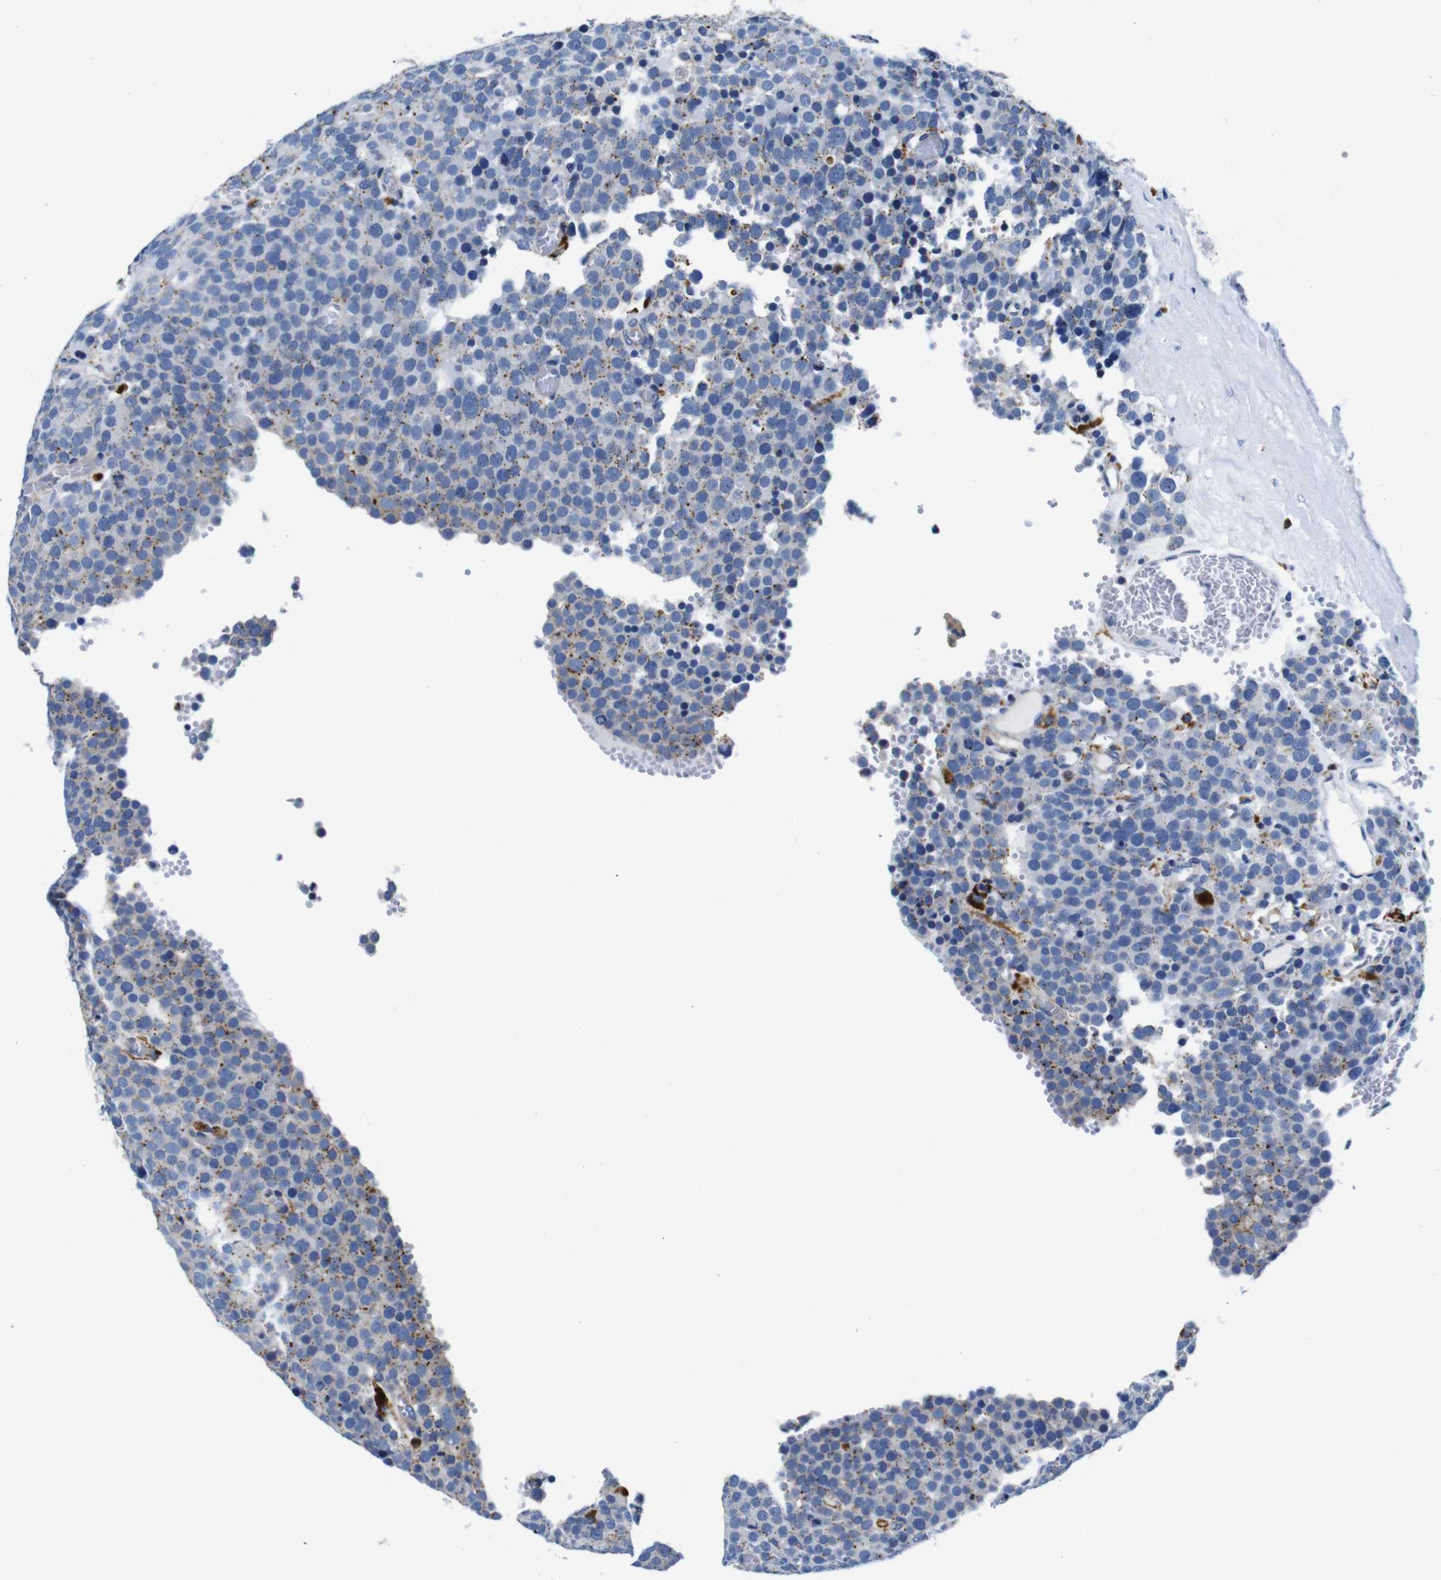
{"staining": {"intensity": "negative", "quantity": "none", "location": "none"}, "tissue": "testis cancer", "cell_type": "Tumor cells", "image_type": "cancer", "snomed": [{"axis": "morphology", "description": "Normal tissue, NOS"}, {"axis": "morphology", "description": "Seminoma, NOS"}, {"axis": "topography", "description": "Testis"}], "caption": "This is an immunohistochemistry (IHC) image of testis seminoma. There is no staining in tumor cells.", "gene": "GIMAP2", "patient": {"sex": "male", "age": 71}}